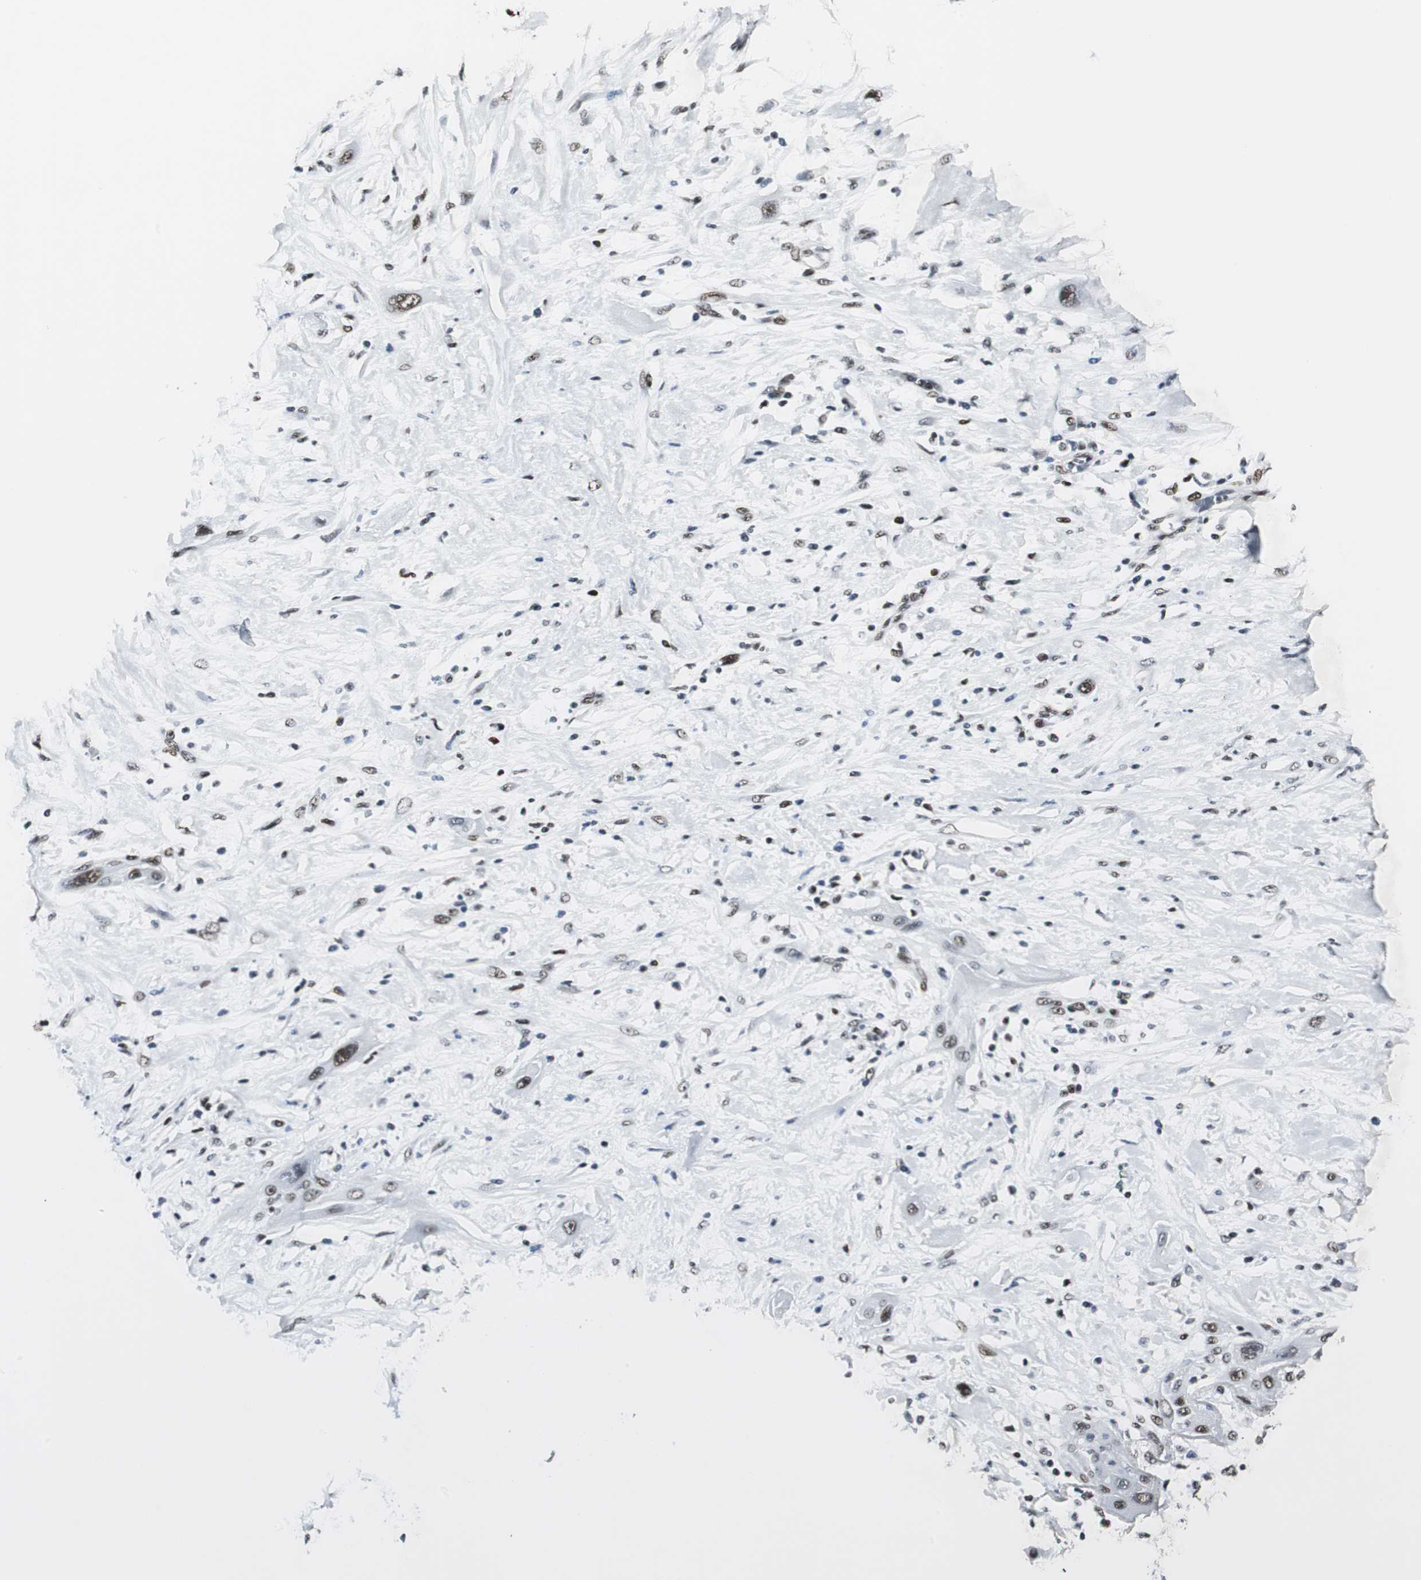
{"staining": {"intensity": "moderate", "quantity": ">75%", "location": "nuclear"}, "tissue": "lung cancer", "cell_type": "Tumor cells", "image_type": "cancer", "snomed": [{"axis": "morphology", "description": "Squamous cell carcinoma, NOS"}, {"axis": "topography", "description": "Lung"}], "caption": "Protein expression analysis of human lung cancer reveals moderate nuclear positivity in approximately >75% of tumor cells.", "gene": "MEF2D", "patient": {"sex": "female", "age": 47}}